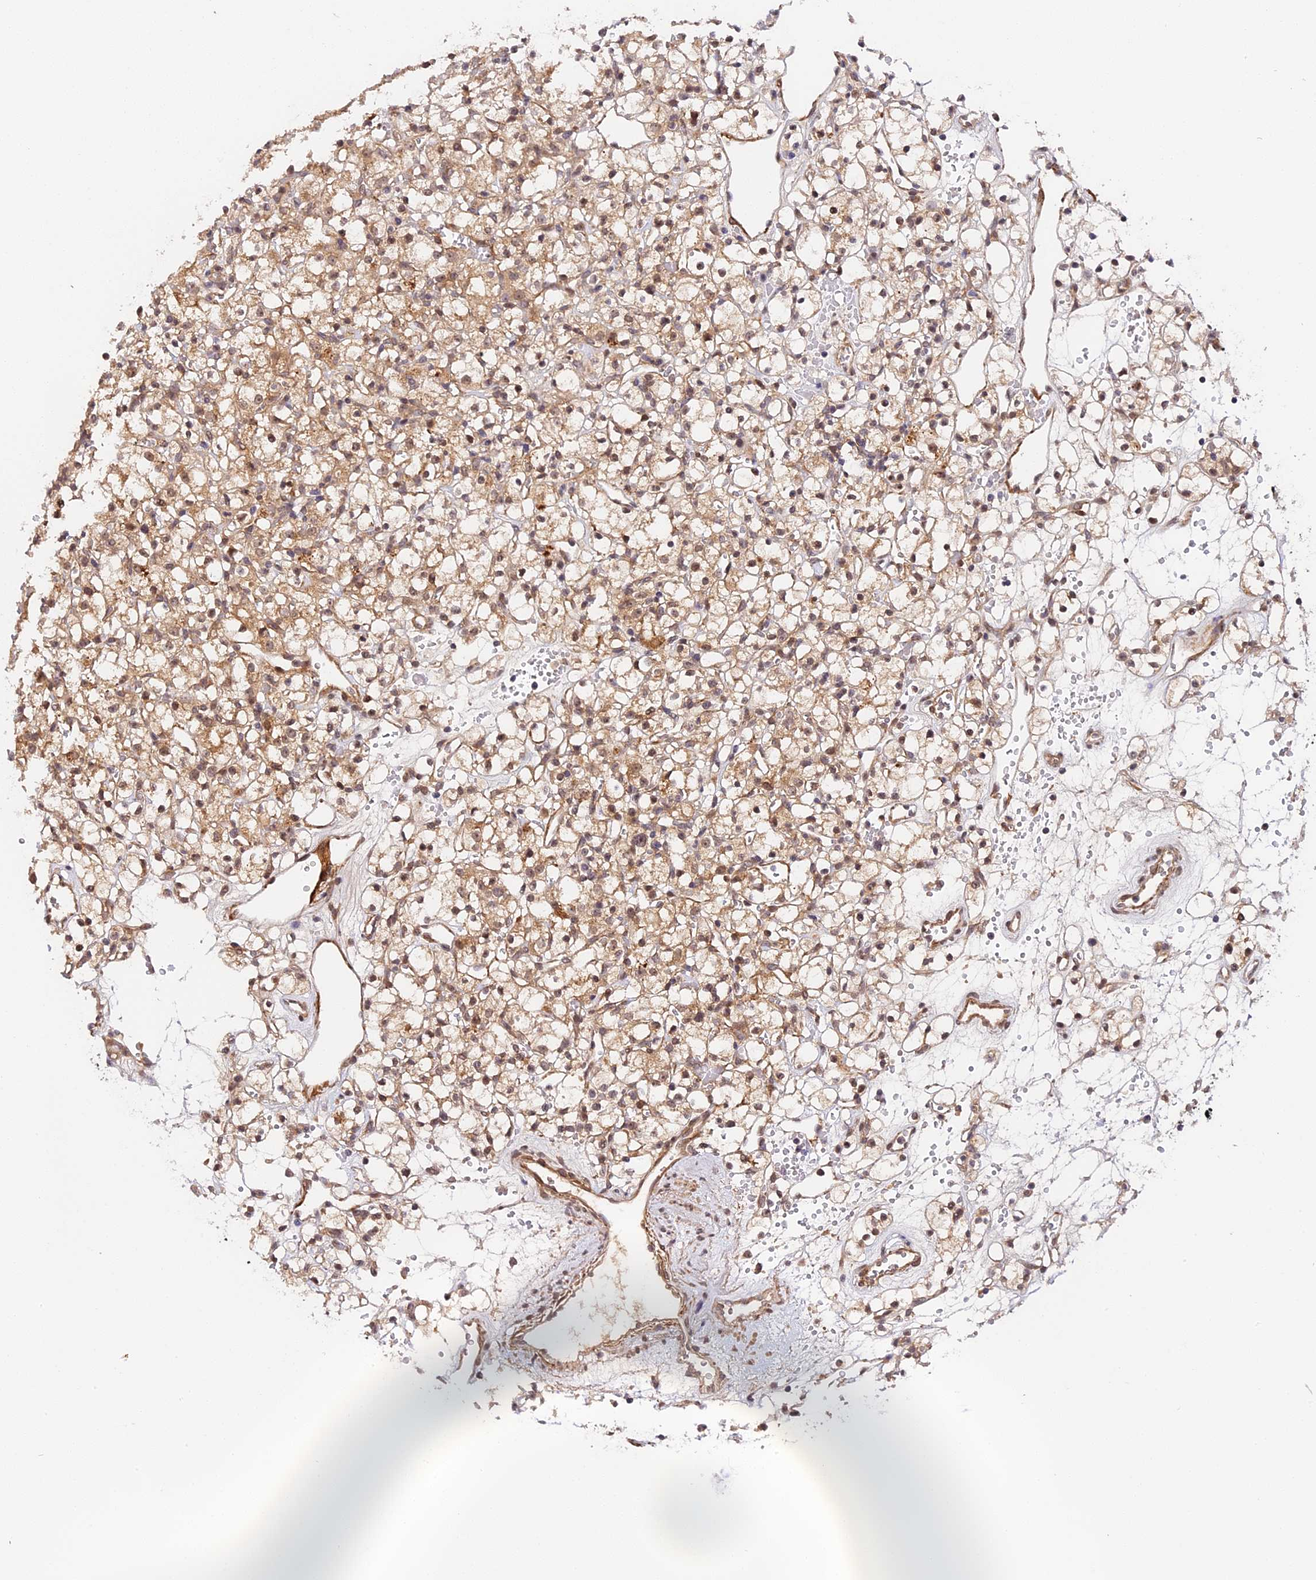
{"staining": {"intensity": "moderate", "quantity": "25%-75%", "location": "cytoplasmic/membranous,nuclear"}, "tissue": "renal cancer", "cell_type": "Tumor cells", "image_type": "cancer", "snomed": [{"axis": "morphology", "description": "Adenocarcinoma, NOS"}, {"axis": "topography", "description": "Kidney"}], "caption": "Immunohistochemistry (DAB) staining of human renal cancer exhibits moderate cytoplasmic/membranous and nuclear protein staining in approximately 25%-75% of tumor cells. (DAB (3,3'-diaminobenzidine) = brown stain, brightfield microscopy at high magnification).", "gene": "IMPACT", "patient": {"sex": "female", "age": 59}}